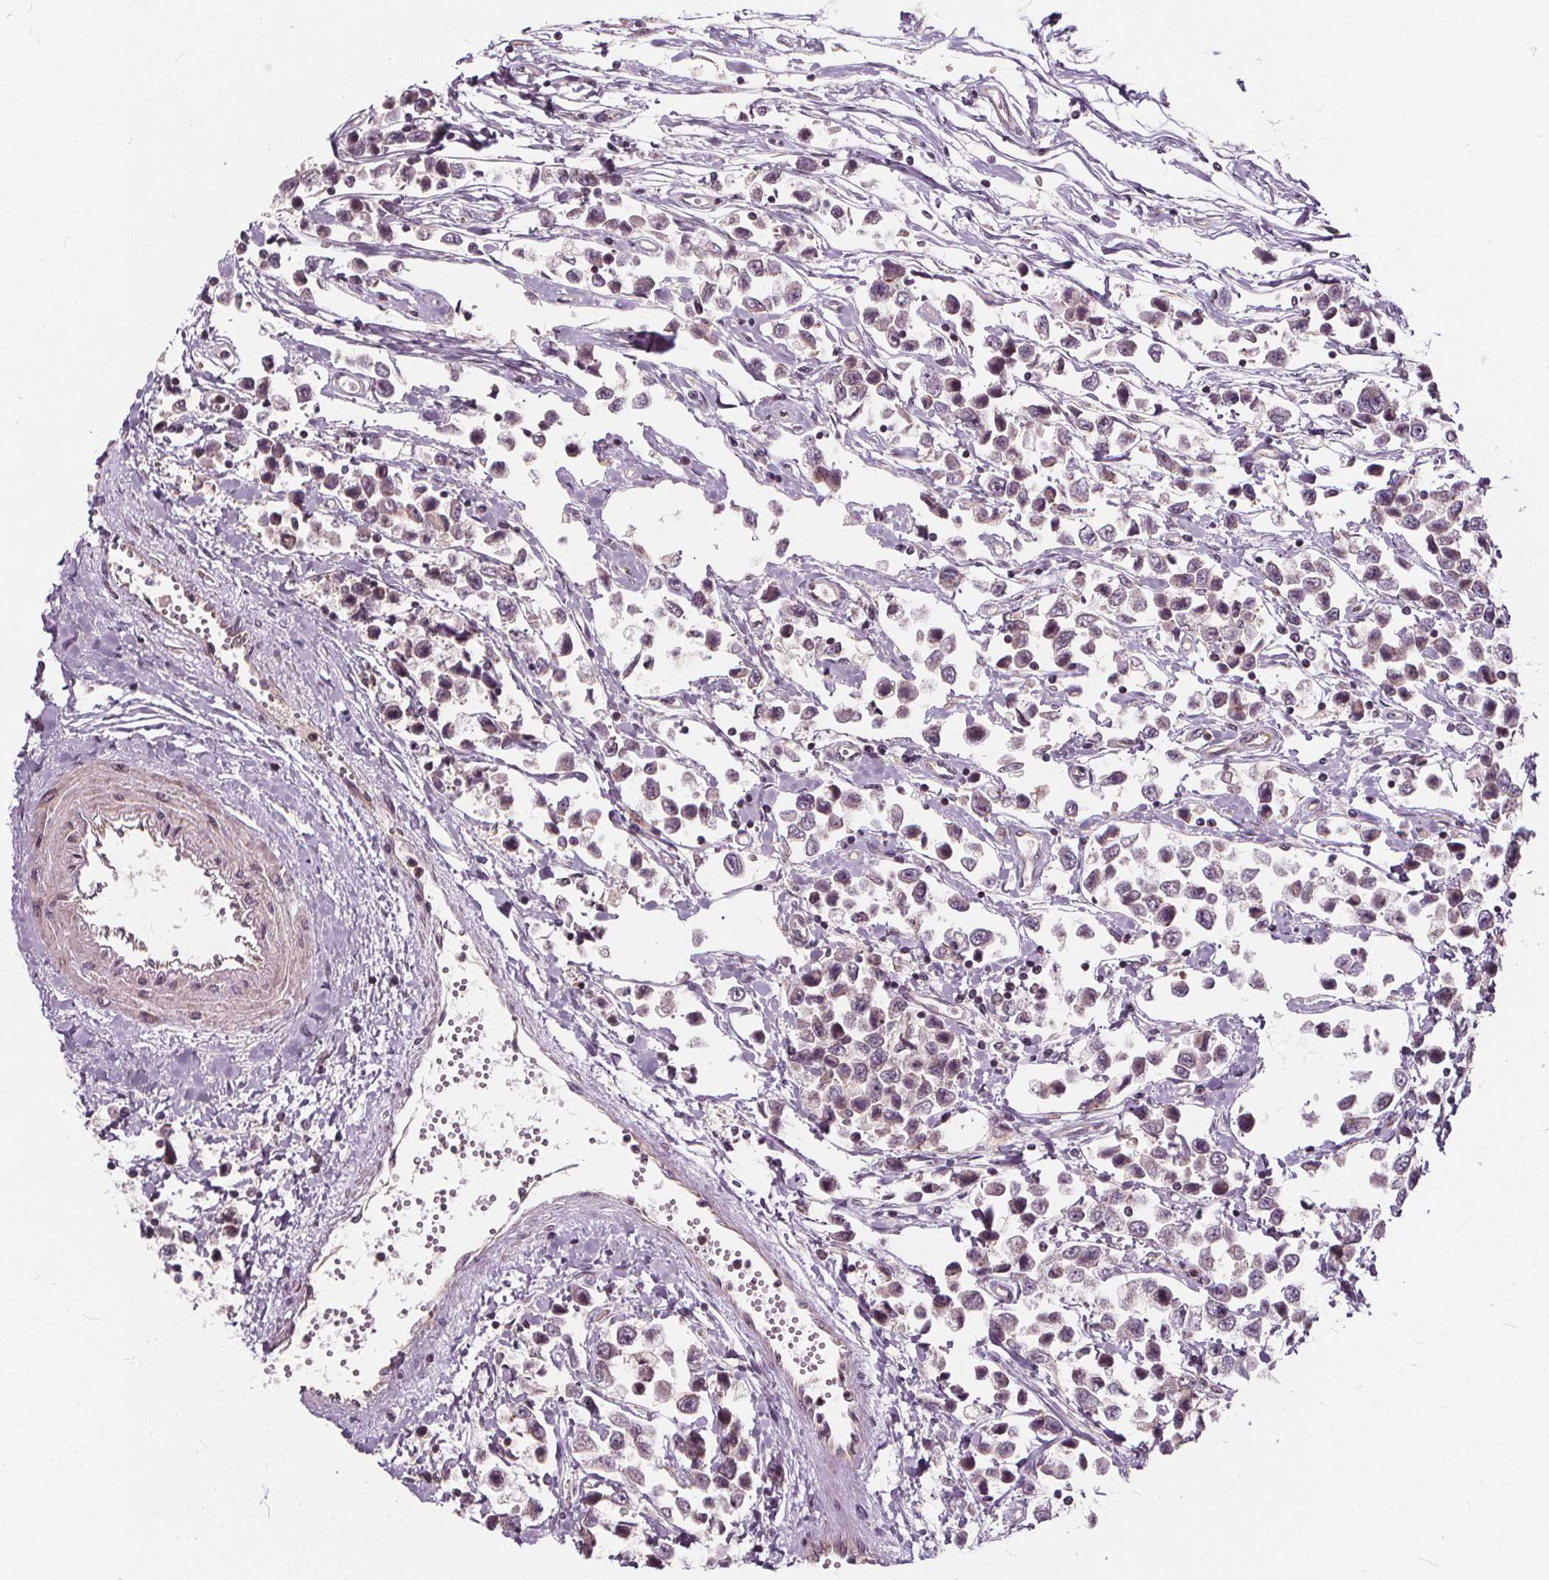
{"staining": {"intensity": "negative", "quantity": "none", "location": "none"}, "tissue": "testis cancer", "cell_type": "Tumor cells", "image_type": "cancer", "snomed": [{"axis": "morphology", "description": "Seminoma, NOS"}, {"axis": "topography", "description": "Testis"}], "caption": "Protein analysis of testis cancer (seminoma) reveals no significant staining in tumor cells.", "gene": "INPP5E", "patient": {"sex": "male", "age": 34}}